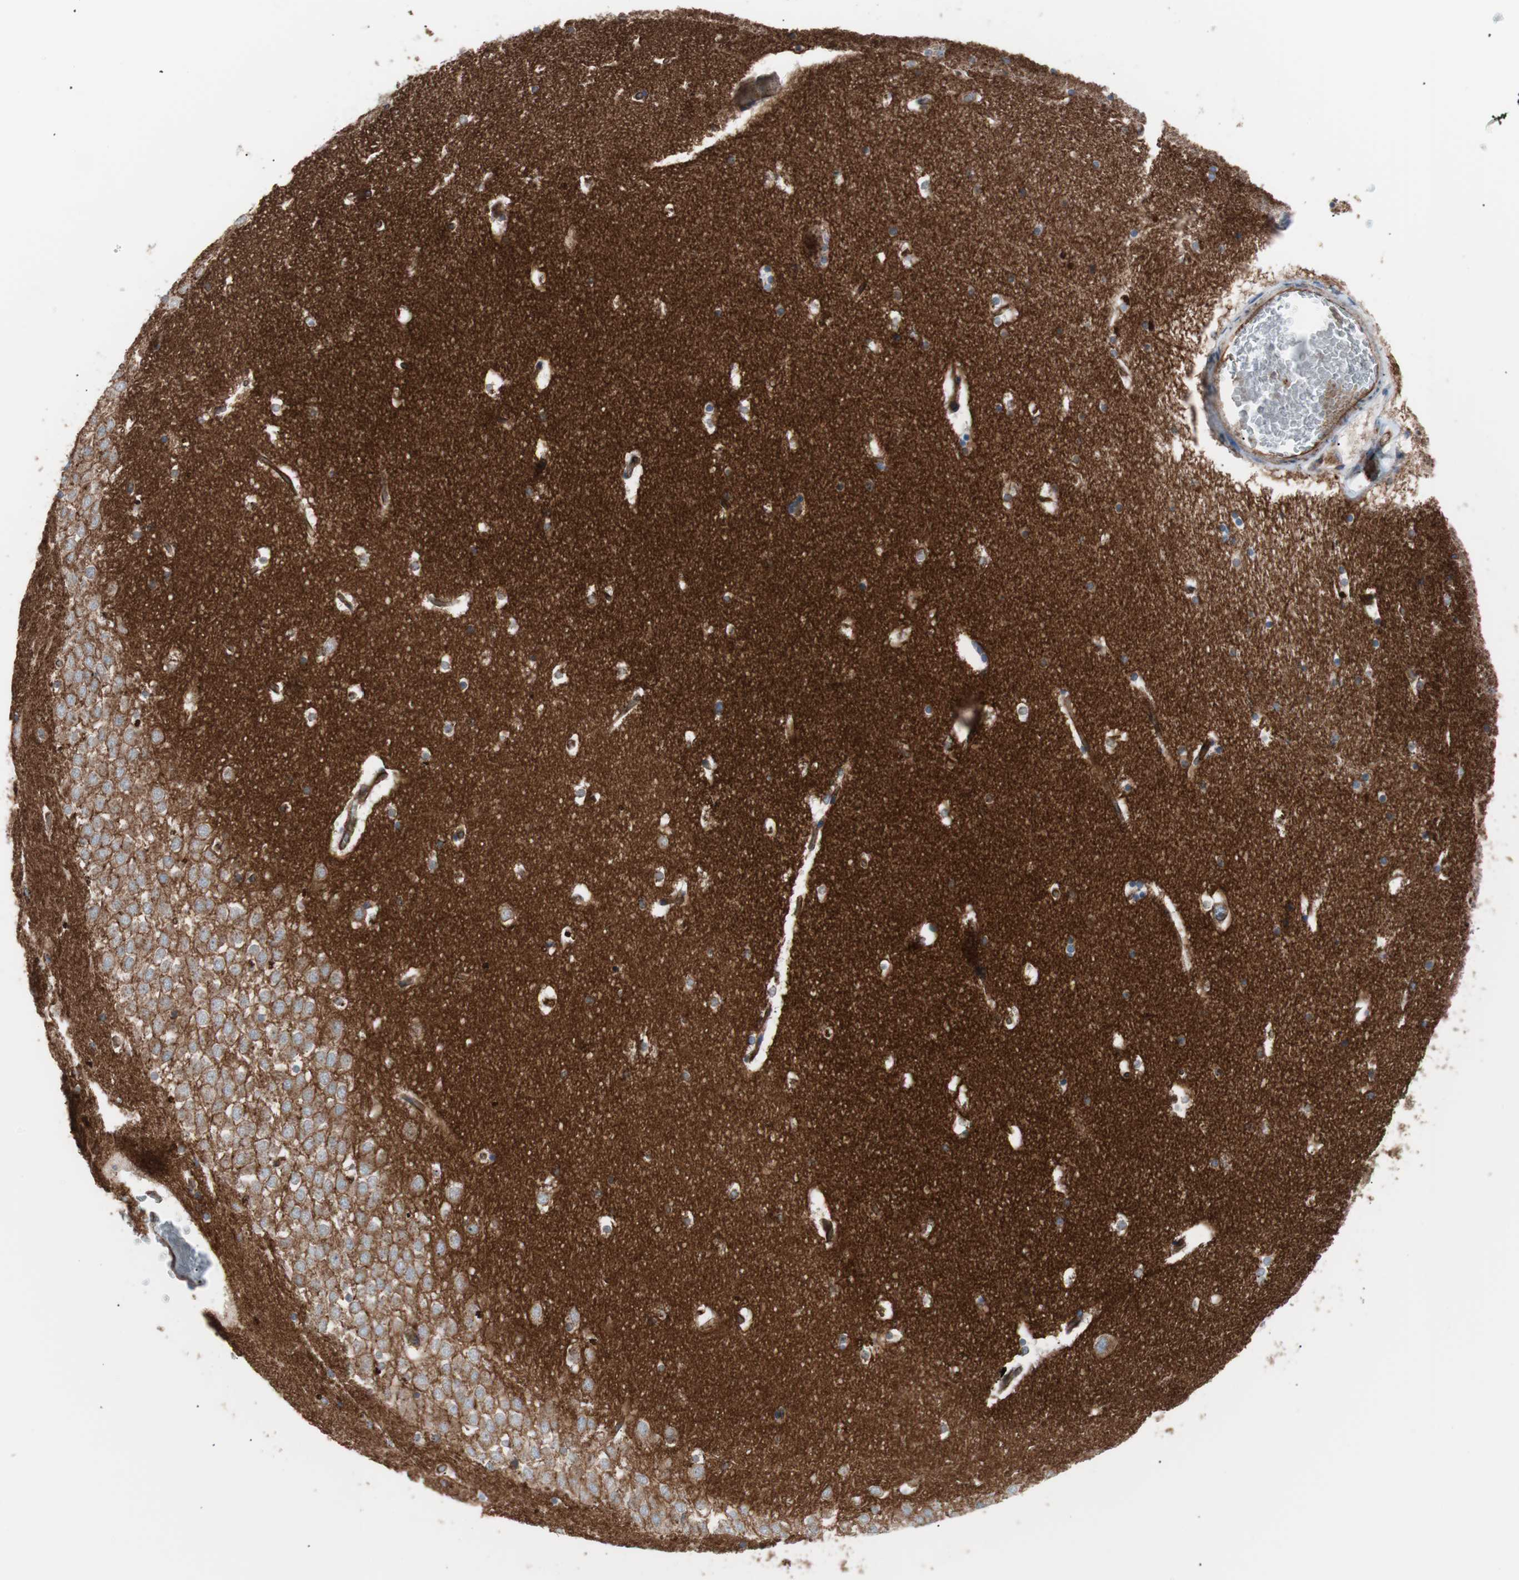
{"staining": {"intensity": "strong", "quantity": ">75%", "location": "cytoplasmic/membranous"}, "tissue": "hippocampus", "cell_type": "Glial cells", "image_type": "normal", "snomed": [{"axis": "morphology", "description": "Normal tissue, NOS"}, {"axis": "topography", "description": "Hippocampus"}], "caption": "This micrograph reveals unremarkable hippocampus stained with immunohistochemistry (IHC) to label a protein in brown. The cytoplasmic/membranous of glial cells show strong positivity for the protein. Nuclei are counter-stained blue.", "gene": "FLOT2", "patient": {"sex": "male", "age": 45}}